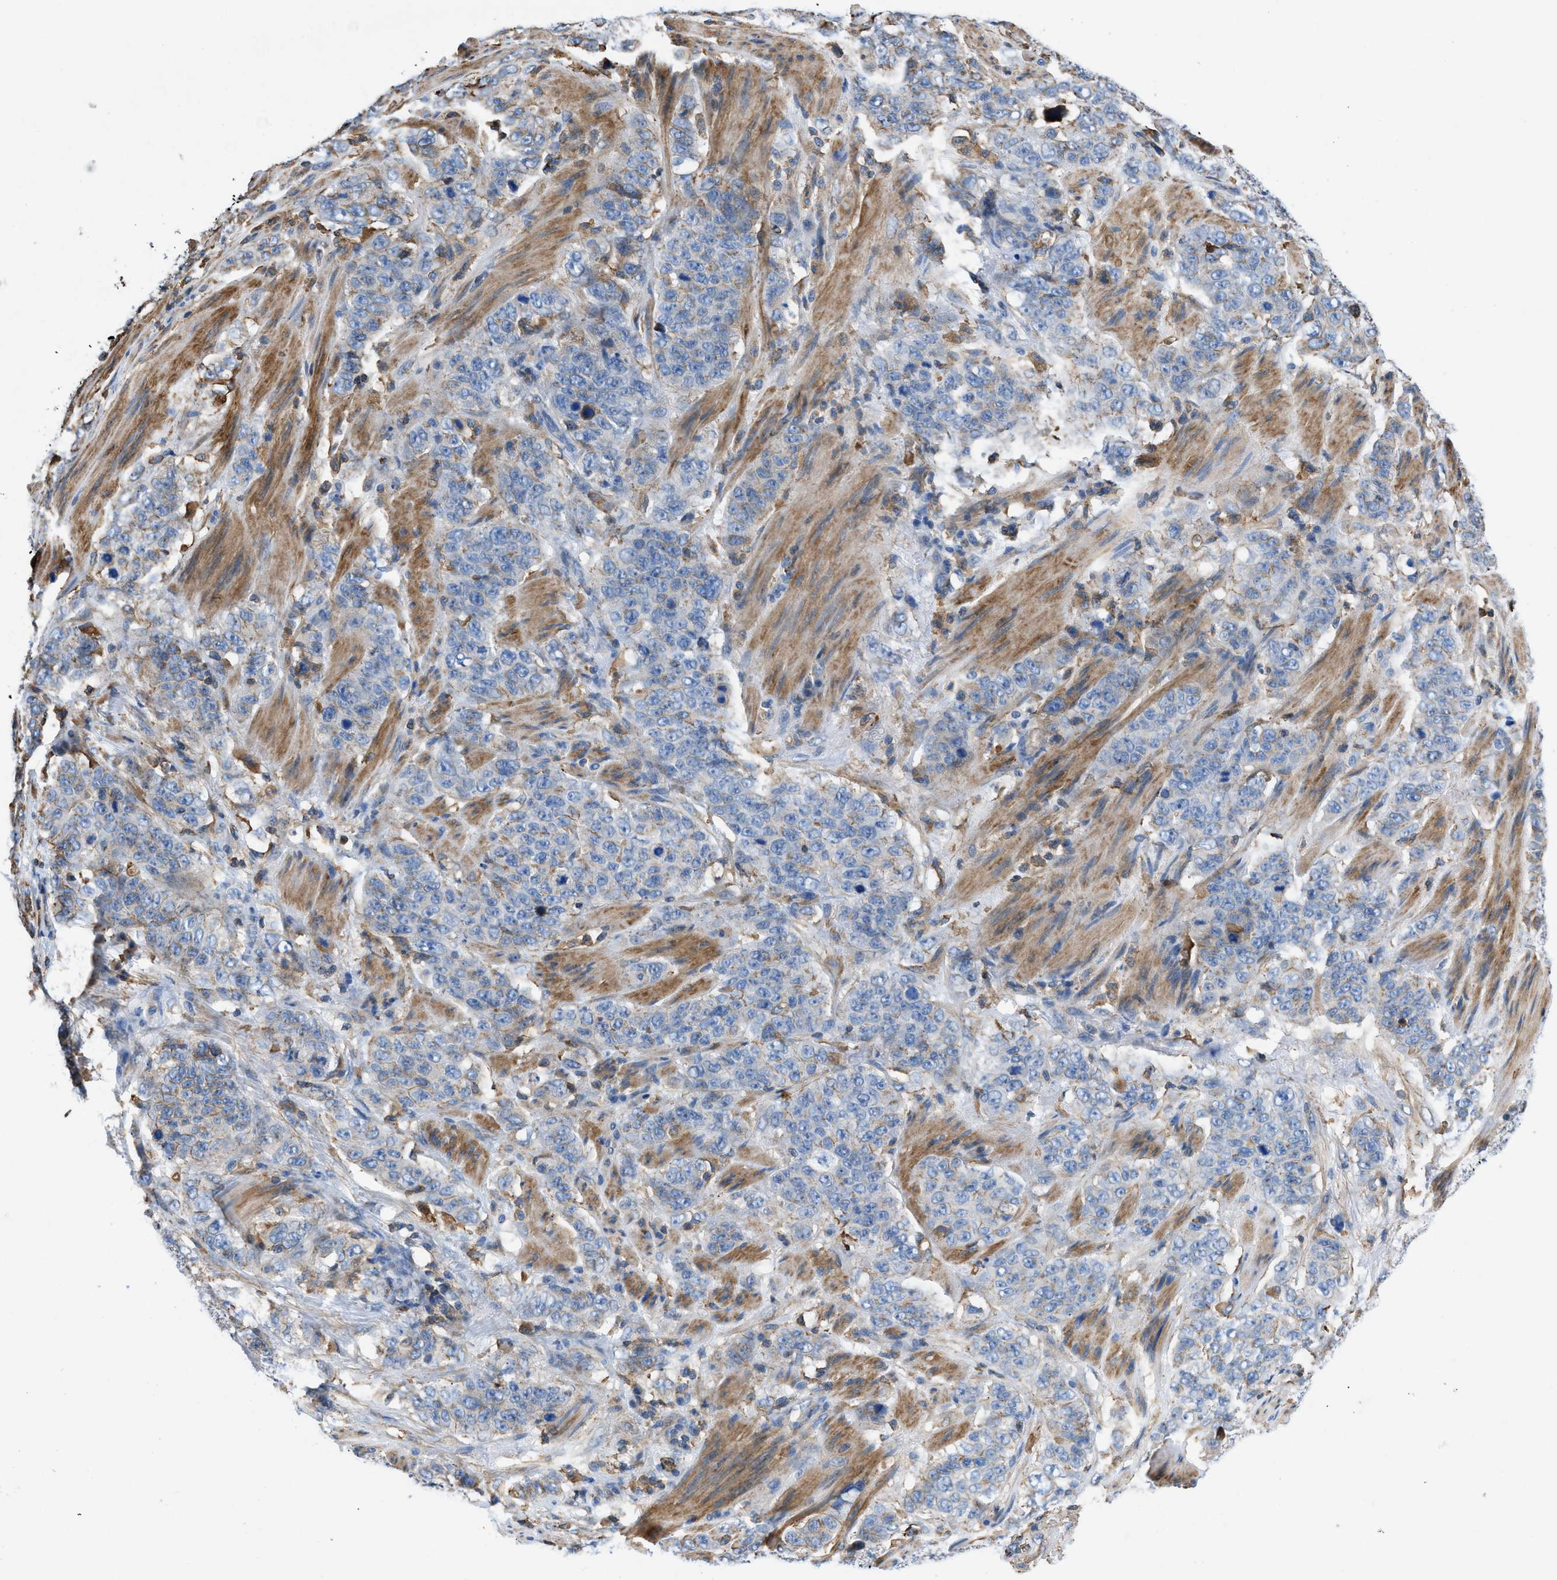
{"staining": {"intensity": "negative", "quantity": "none", "location": "none"}, "tissue": "stomach cancer", "cell_type": "Tumor cells", "image_type": "cancer", "snomed": [{"axis": "morphology", "description": "Adenocarcinoma, NOS"}, {"axis": "topography", "description": "Stomach"}], "caption": "There is no significant staining in tumor cells of stomach adenocarcinoma. (Brightfield microscopy of DAB IHC at high magnification).", "gene": "ATP6V0D1", "patient": {"sex": "male", "age": 48}}